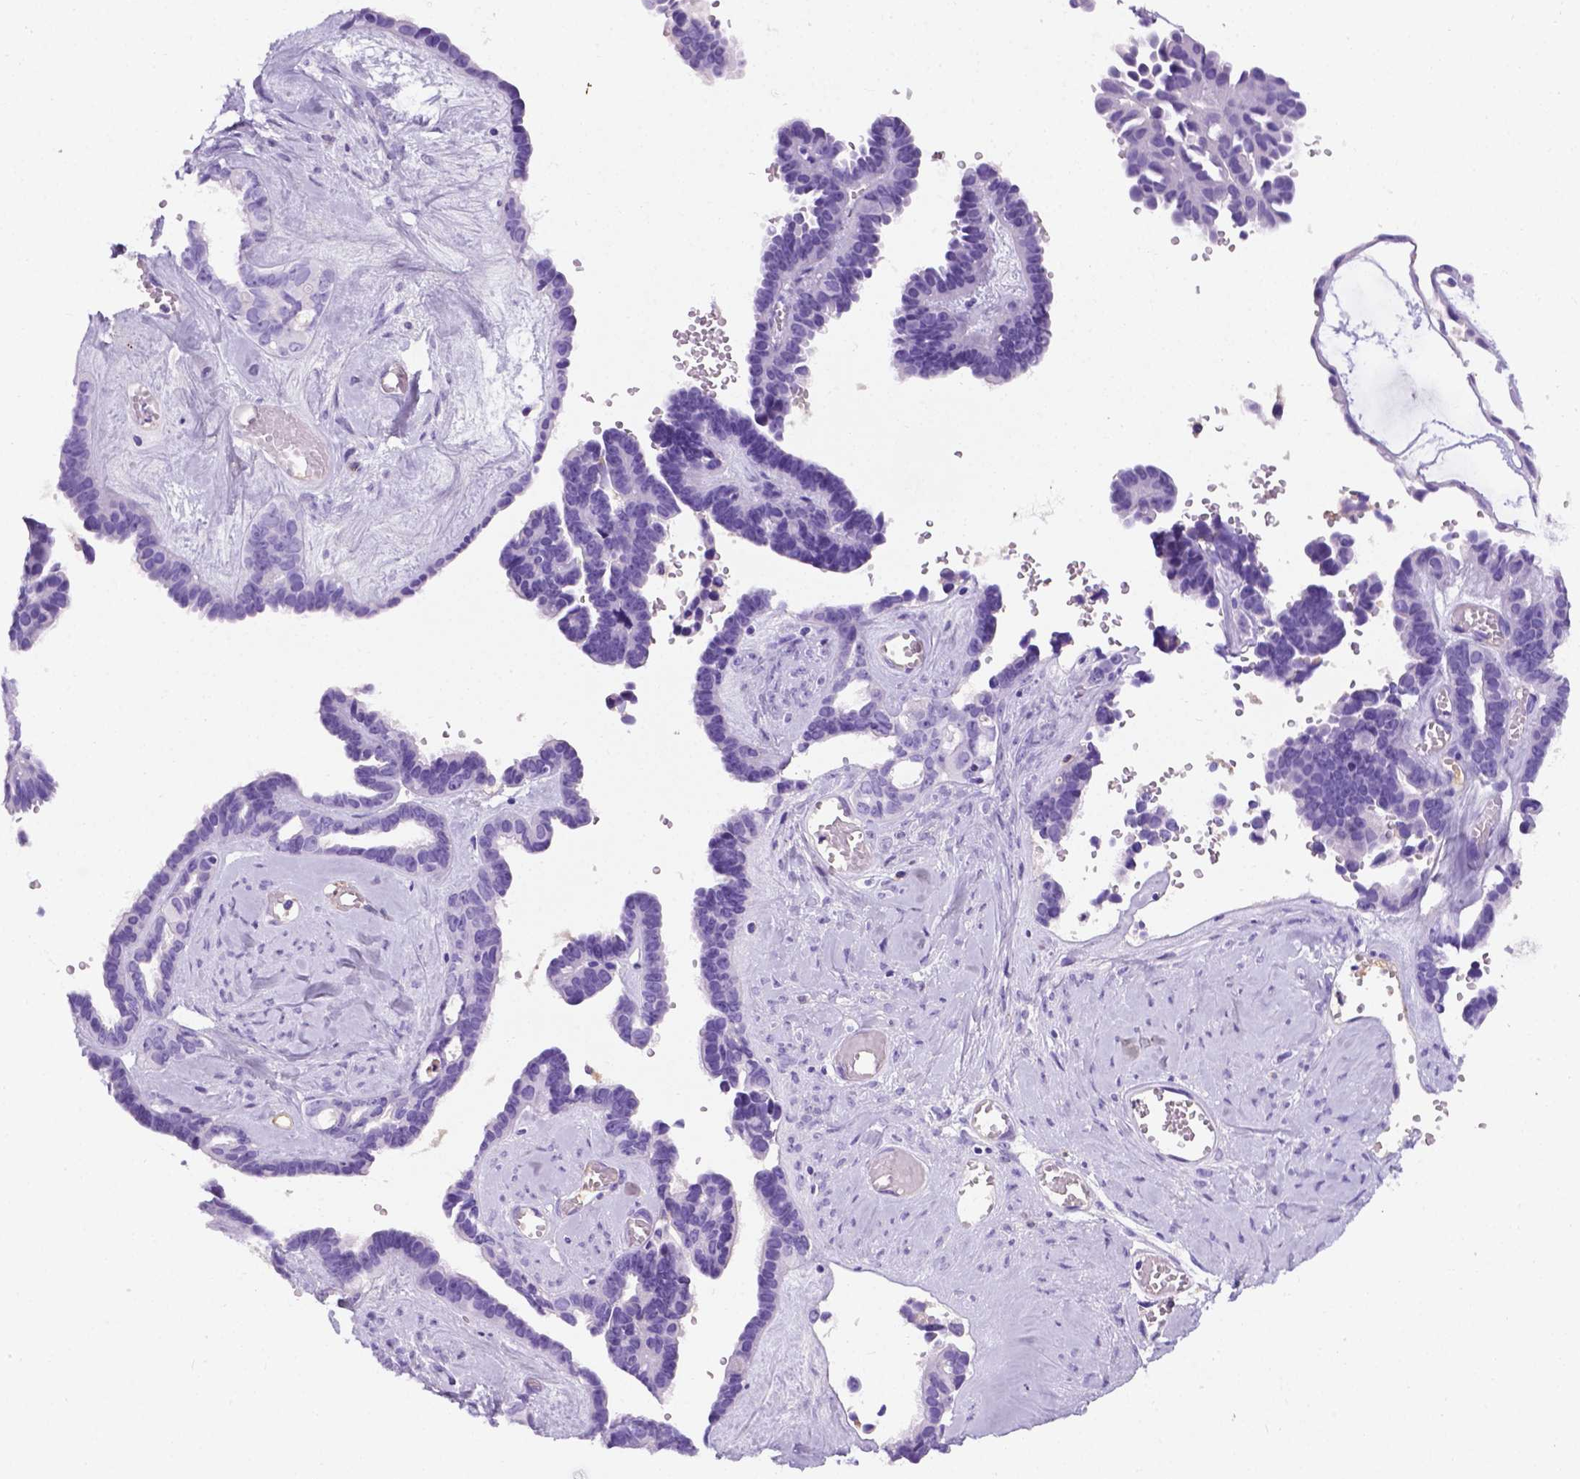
{"staining": {"intensity": "negative", "quantity": "none", "location": "none"}, "tissue": "ovarian cancer", "cell_type": "Tumor cells", "image_type": "cancer", "snomed": [{"axis": "morphology", "description": "Cystadenocarcinoma, serous, NOS"}, {"axis": "topography", "description": "Ovary"}], "caption": "The image exhibits no staining of tumor cells in ovarian cancer (serous cystadenocarcinoma).", "gene": "APOE", "patient": {"sex": "female", "age": 69}}